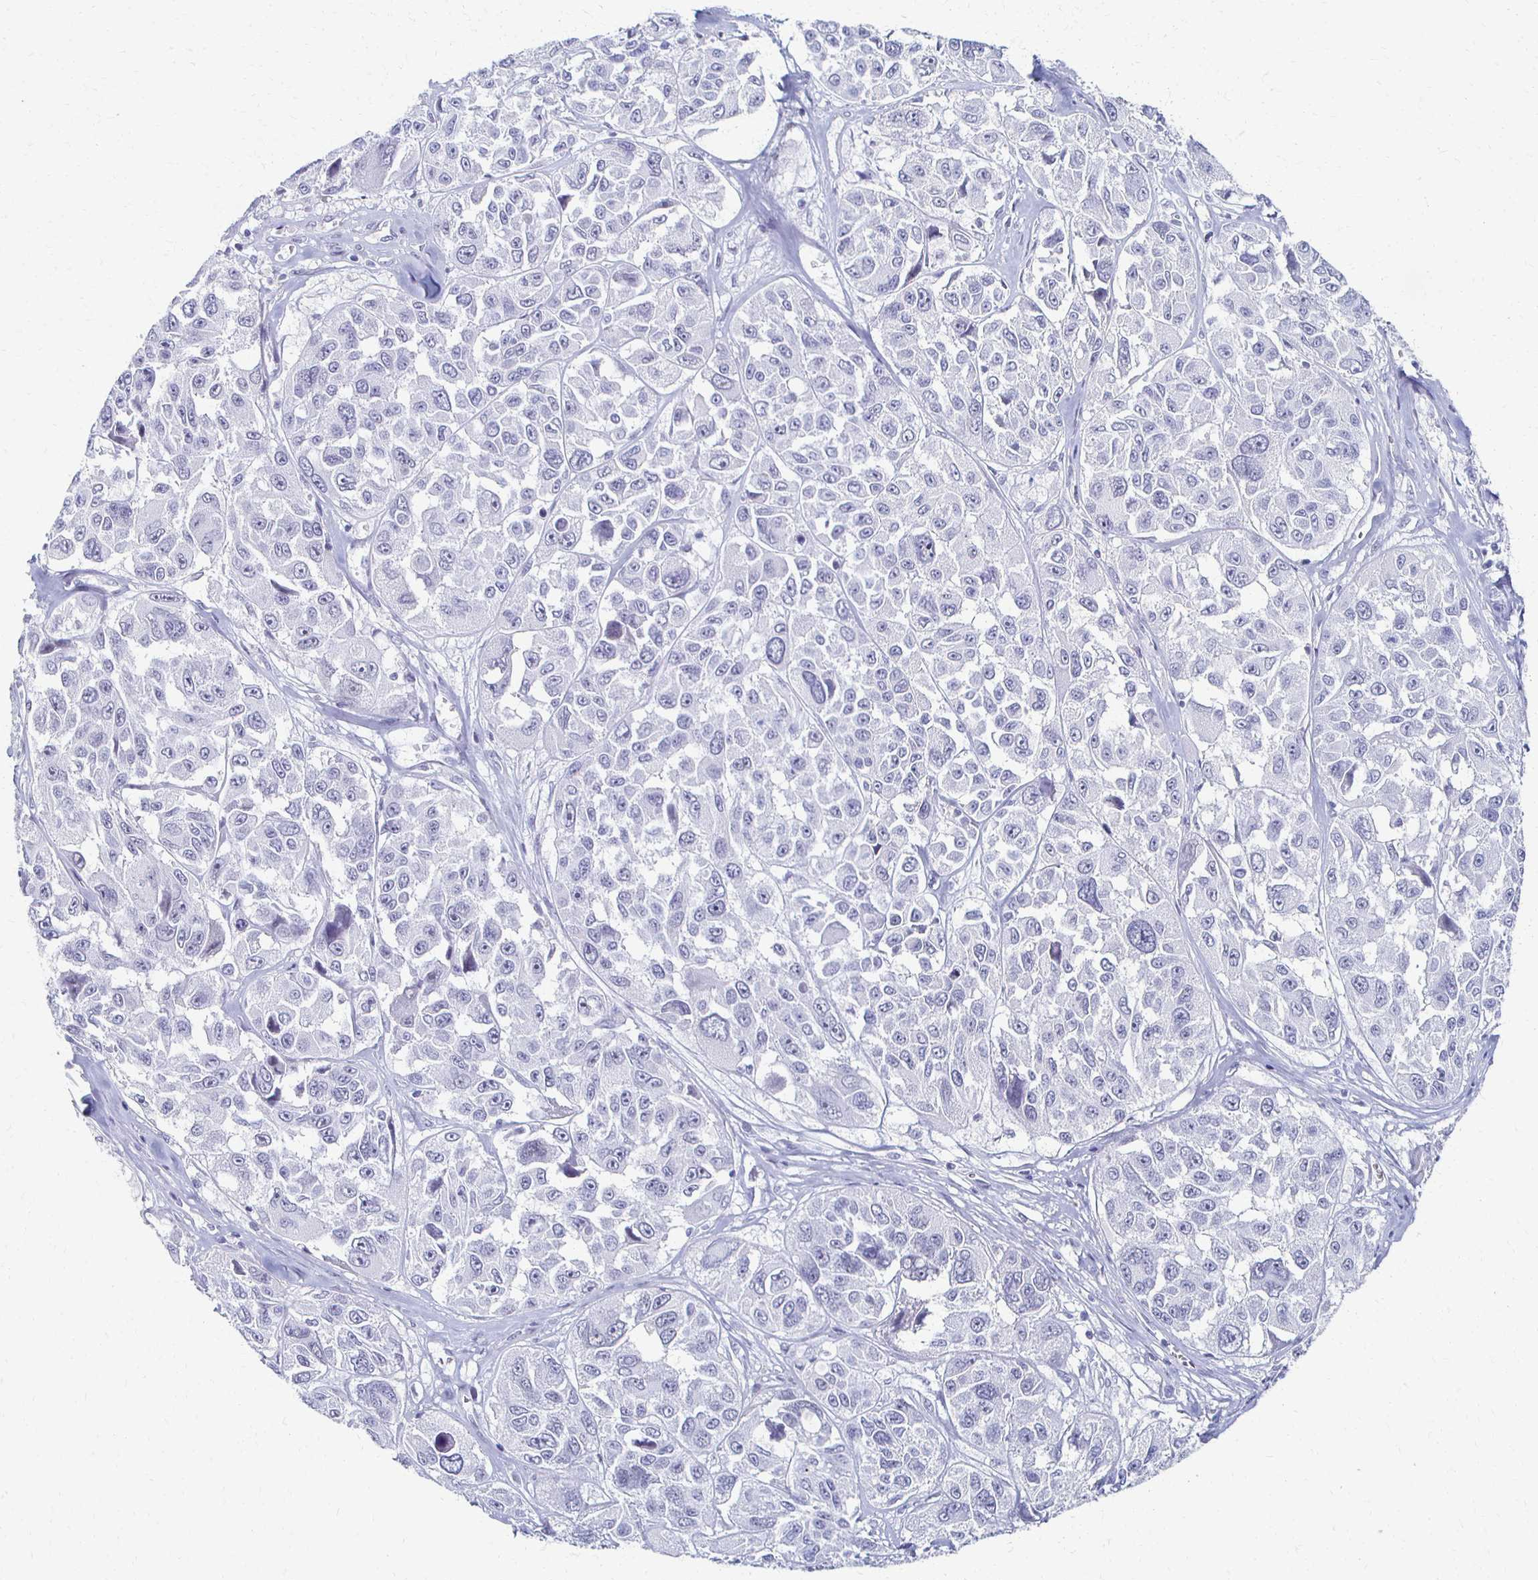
{"staining": {"intensity": "negative", "quantity": "none", "location": "none"}, "tissue": "melanoma", "cell_type": "Tumor cells", "image_type": "cancer", "snomed": [{"axis": "morphology", "description": "Malignant melanoma, NOS"}, {"axis": "topography", "description": "Skin"}], "caption": "Immunohistochemistry micrograph of malignant melanoma stained for a protein (brown), which demonstrates no positivity in tumor cells.", "gene": "CXCR2", "patient": {"sex": "female", "age": 66}}